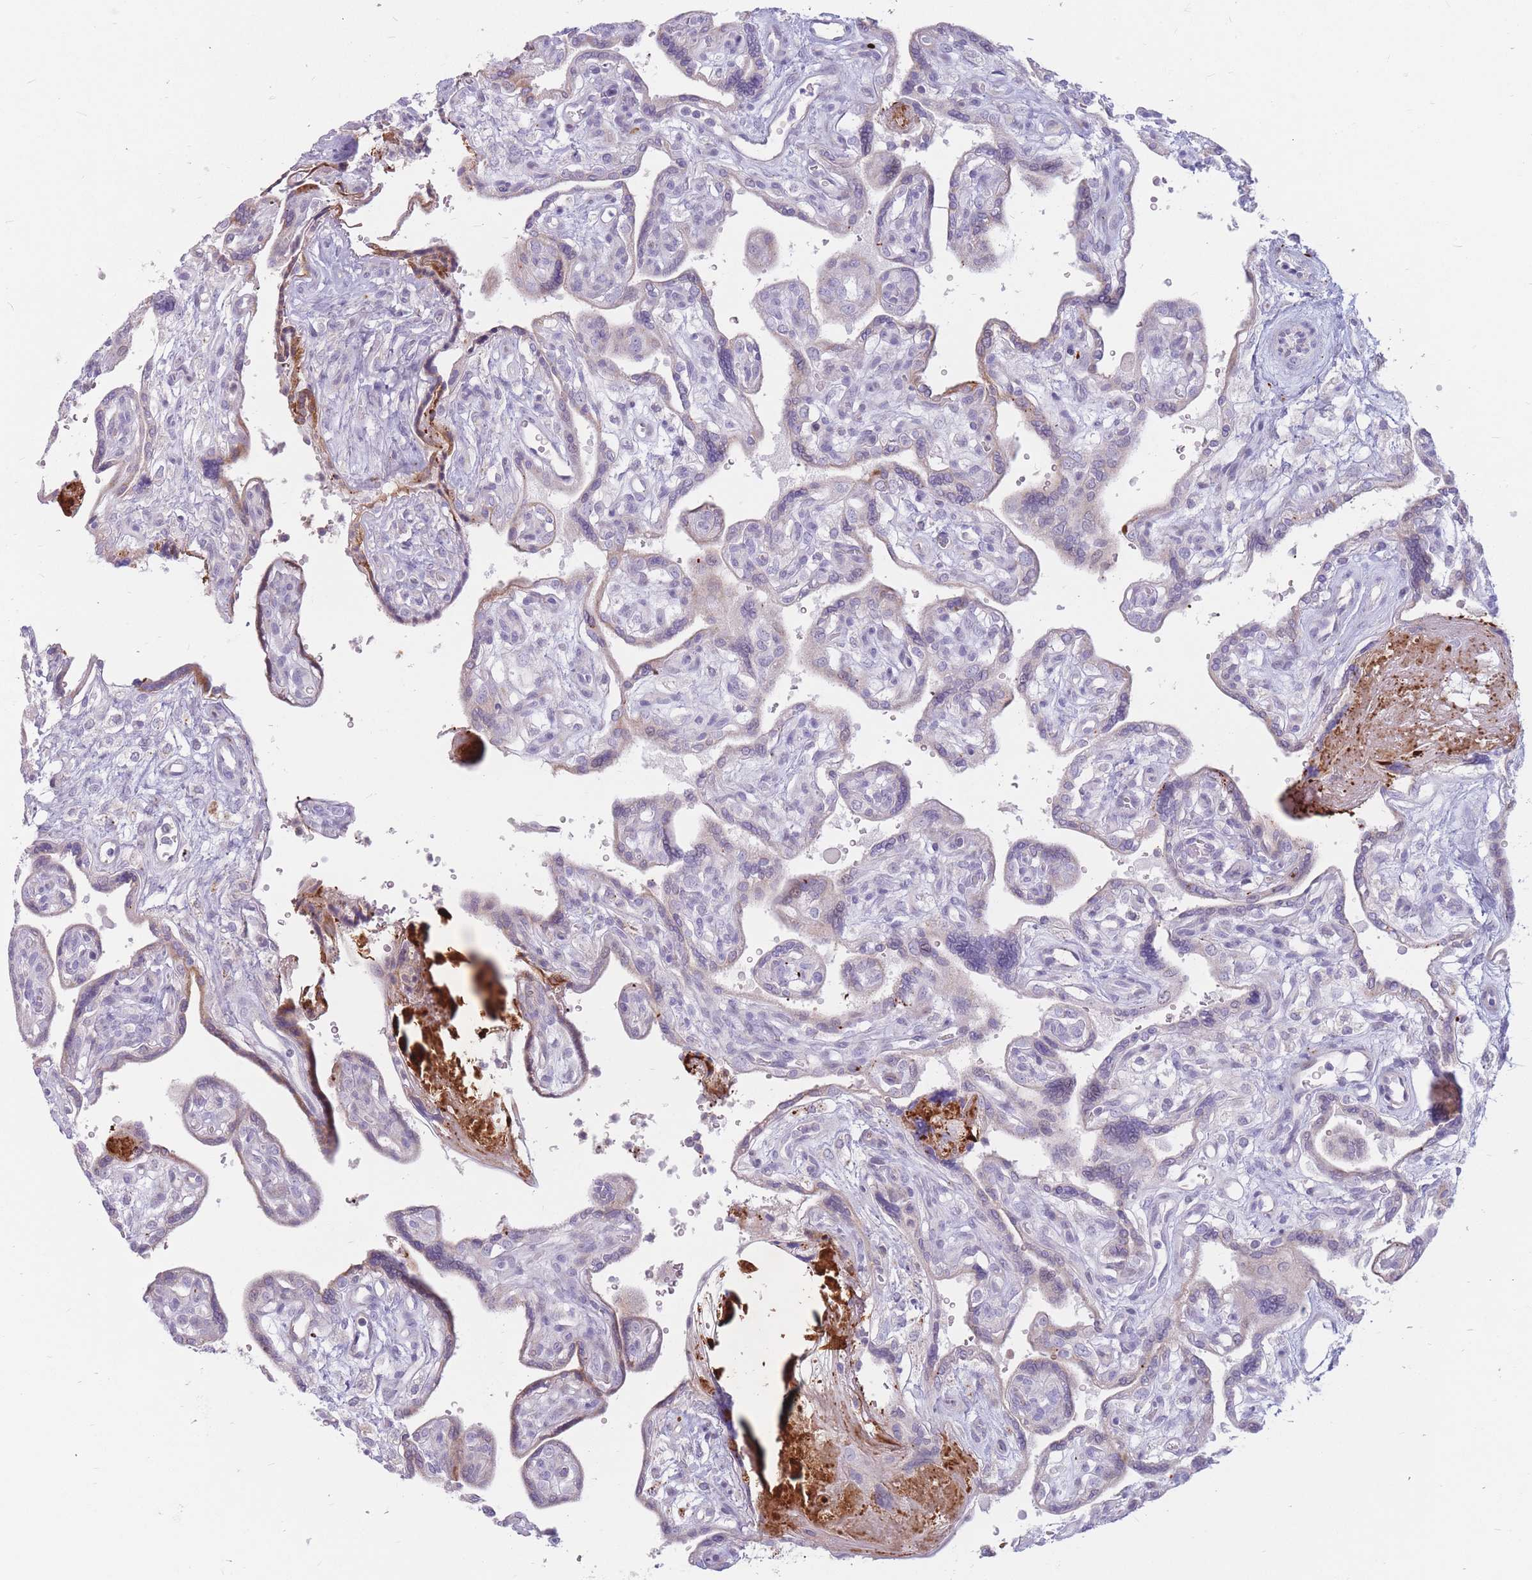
{"staining": {"intensity": "weak", "quantity": "25%-75%", "location": "cytoplasmic/membranous"}, "tissue": "placenta", "cell_type": "Trophoblastic cells", "image_type": "normal", "snomed": [{"axis": "morphology", "description": "Normal tissue, NOS"}, {"axis": "topography", "description": "Placenta"}], "caption": "Trophoblastic cells exhibit low levels of weak cytoplasmic/membranous expression in approximately 25%-75% of cells in benign human placenta. The protein of interest is stained brown, and the nuclei are stained in blue (DAB IHC with brightfield microscopy, high magnification).", "gene": "PTGDR", "patient": {"sex": "female", "age": 39}}